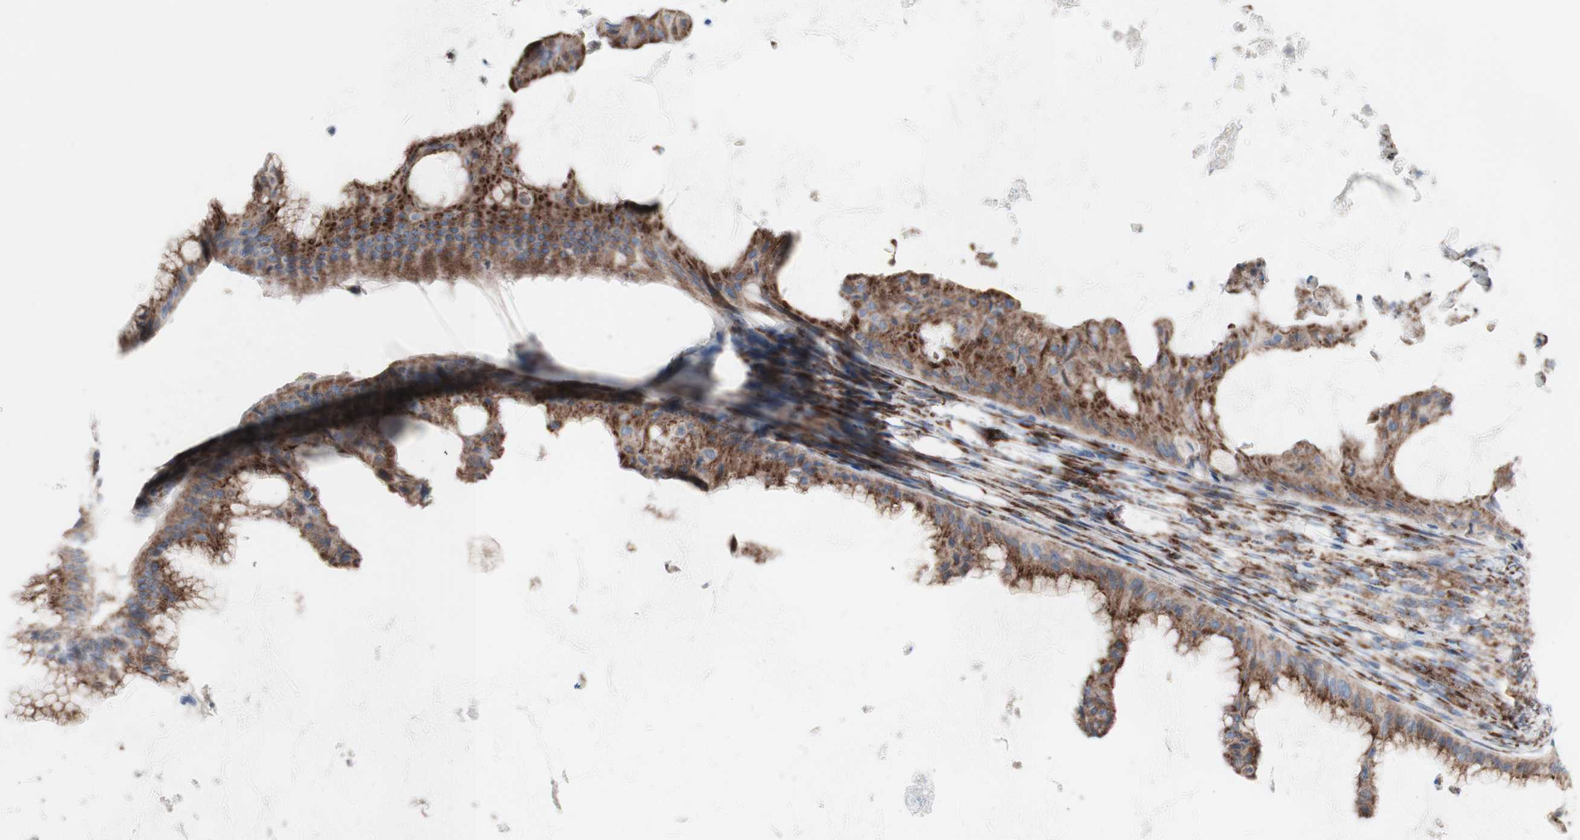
{"staining": {"intensity": "moderate", "quantity": ">75%", "location": "cytoplasmic/membranous"}, "tissue": "ovarian cancer", "cell_type": "Tumor cells", "image_type": "cancer", "snomed": [{"axis": "morphology", "description": "Cystadenocarcinoma, mucinous, NOS"}, {"axis": "topography", "description": "Ovary"}], "caption": "Ovarian mucinous cystadenocarcinoma tissue demonstrates moderate cytoplasmic/membranous expression in about >75% of tumor cells, visualized by immunohistochemistry. Ihc stains the protein in brown and the nuclei are stained blue.", "gene": "AGPAT5", "patient": {"sex": "female", "age": 61}}